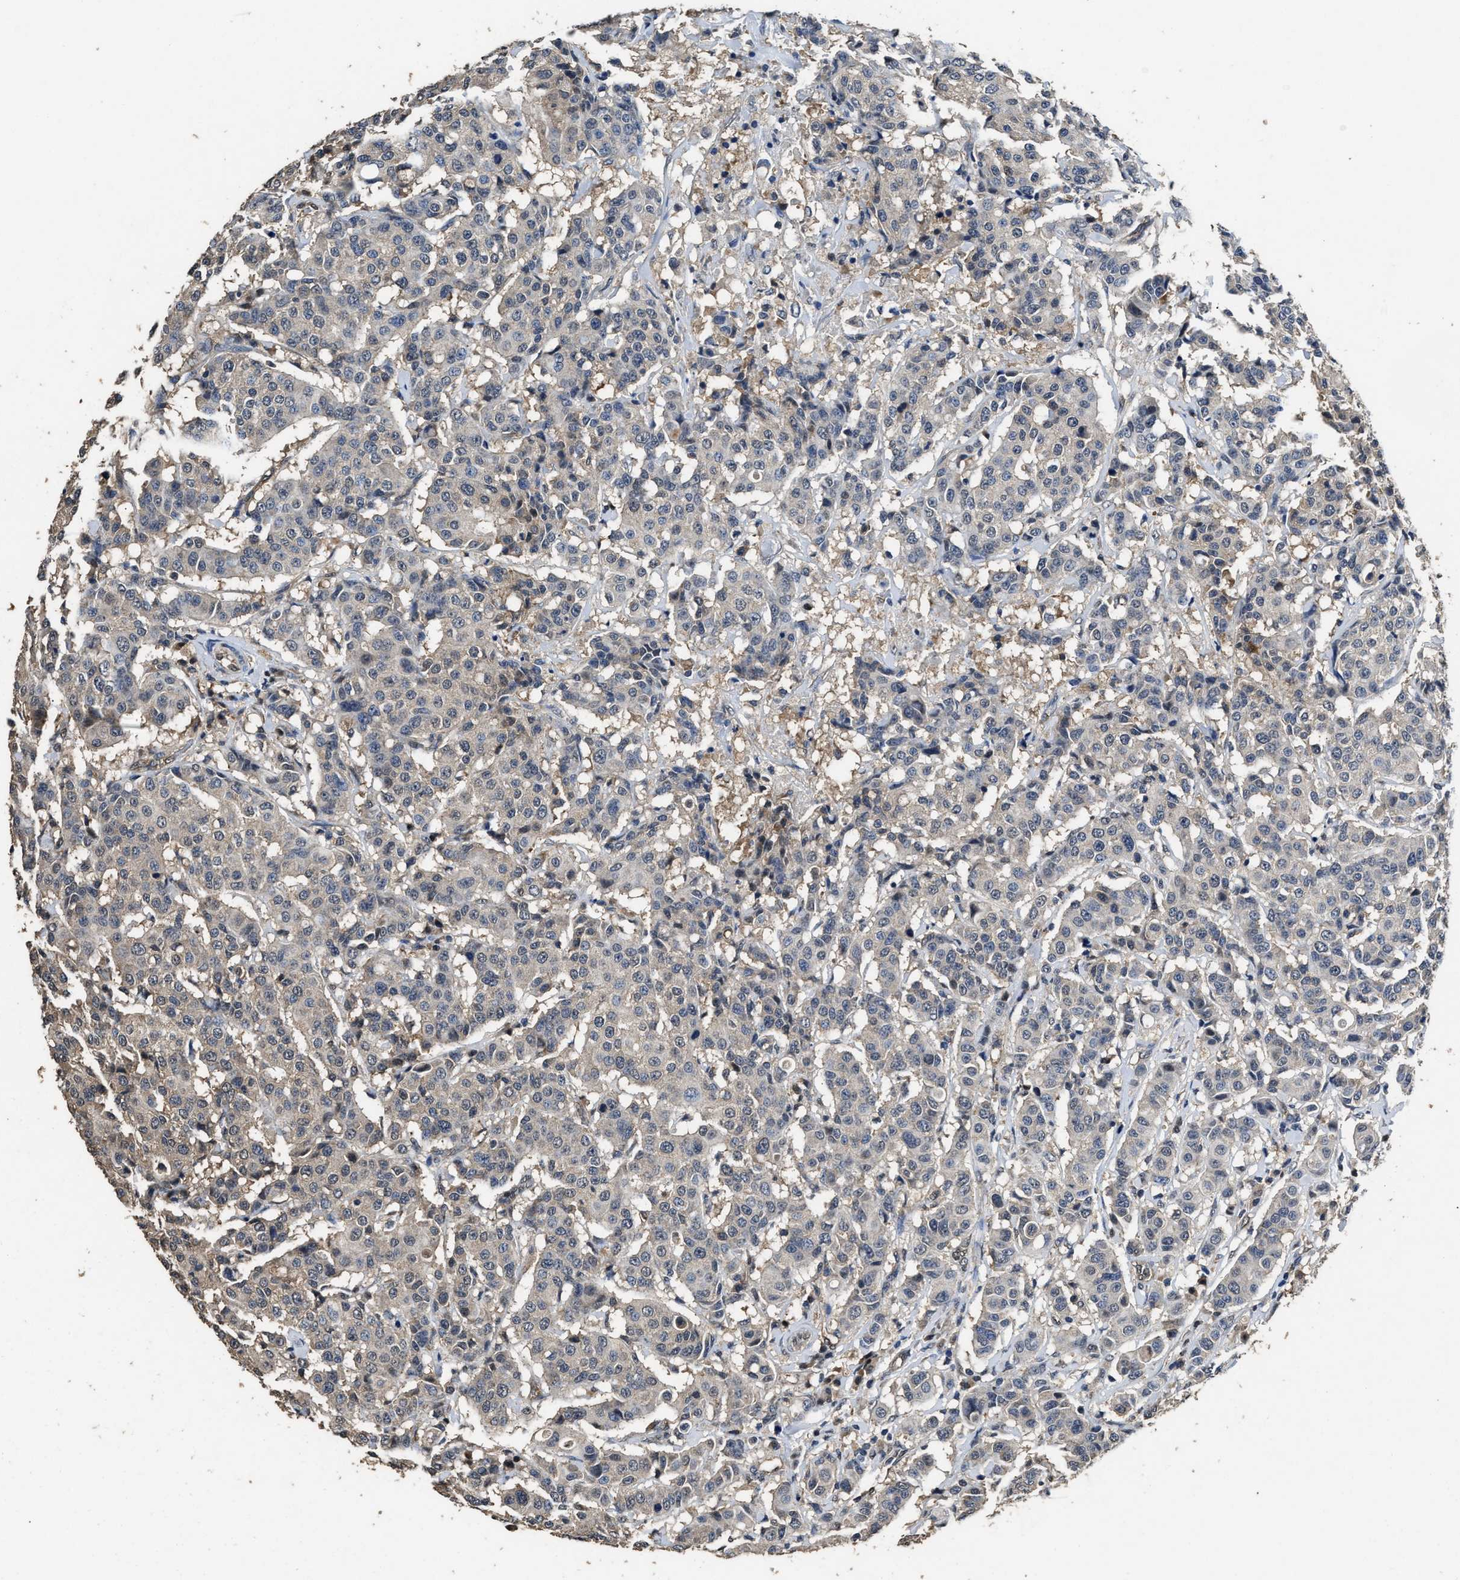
{"staining": {"intensity": "negative", "quantity": "none", "location": "none"}, "tissue": "breast cancer", "cell_type": "Tumor cells", "image_type": "cancer", "snomed": [{"axis": "morphology", "description": "Duct carcinoma"}, {"axis": "topography", "description": "Breast"}], "caption": "High magnification brightfield microscopy of breast cancer (infiltrating ductal carcinoma) stained with DAB (3,3'-diaminobenzidine) (brown) and counterstained with hematoxylin (blue): tumor cells show no significant staining.", "gene": "YWHAE", "patient": {"sex": "female", "age": 27}}